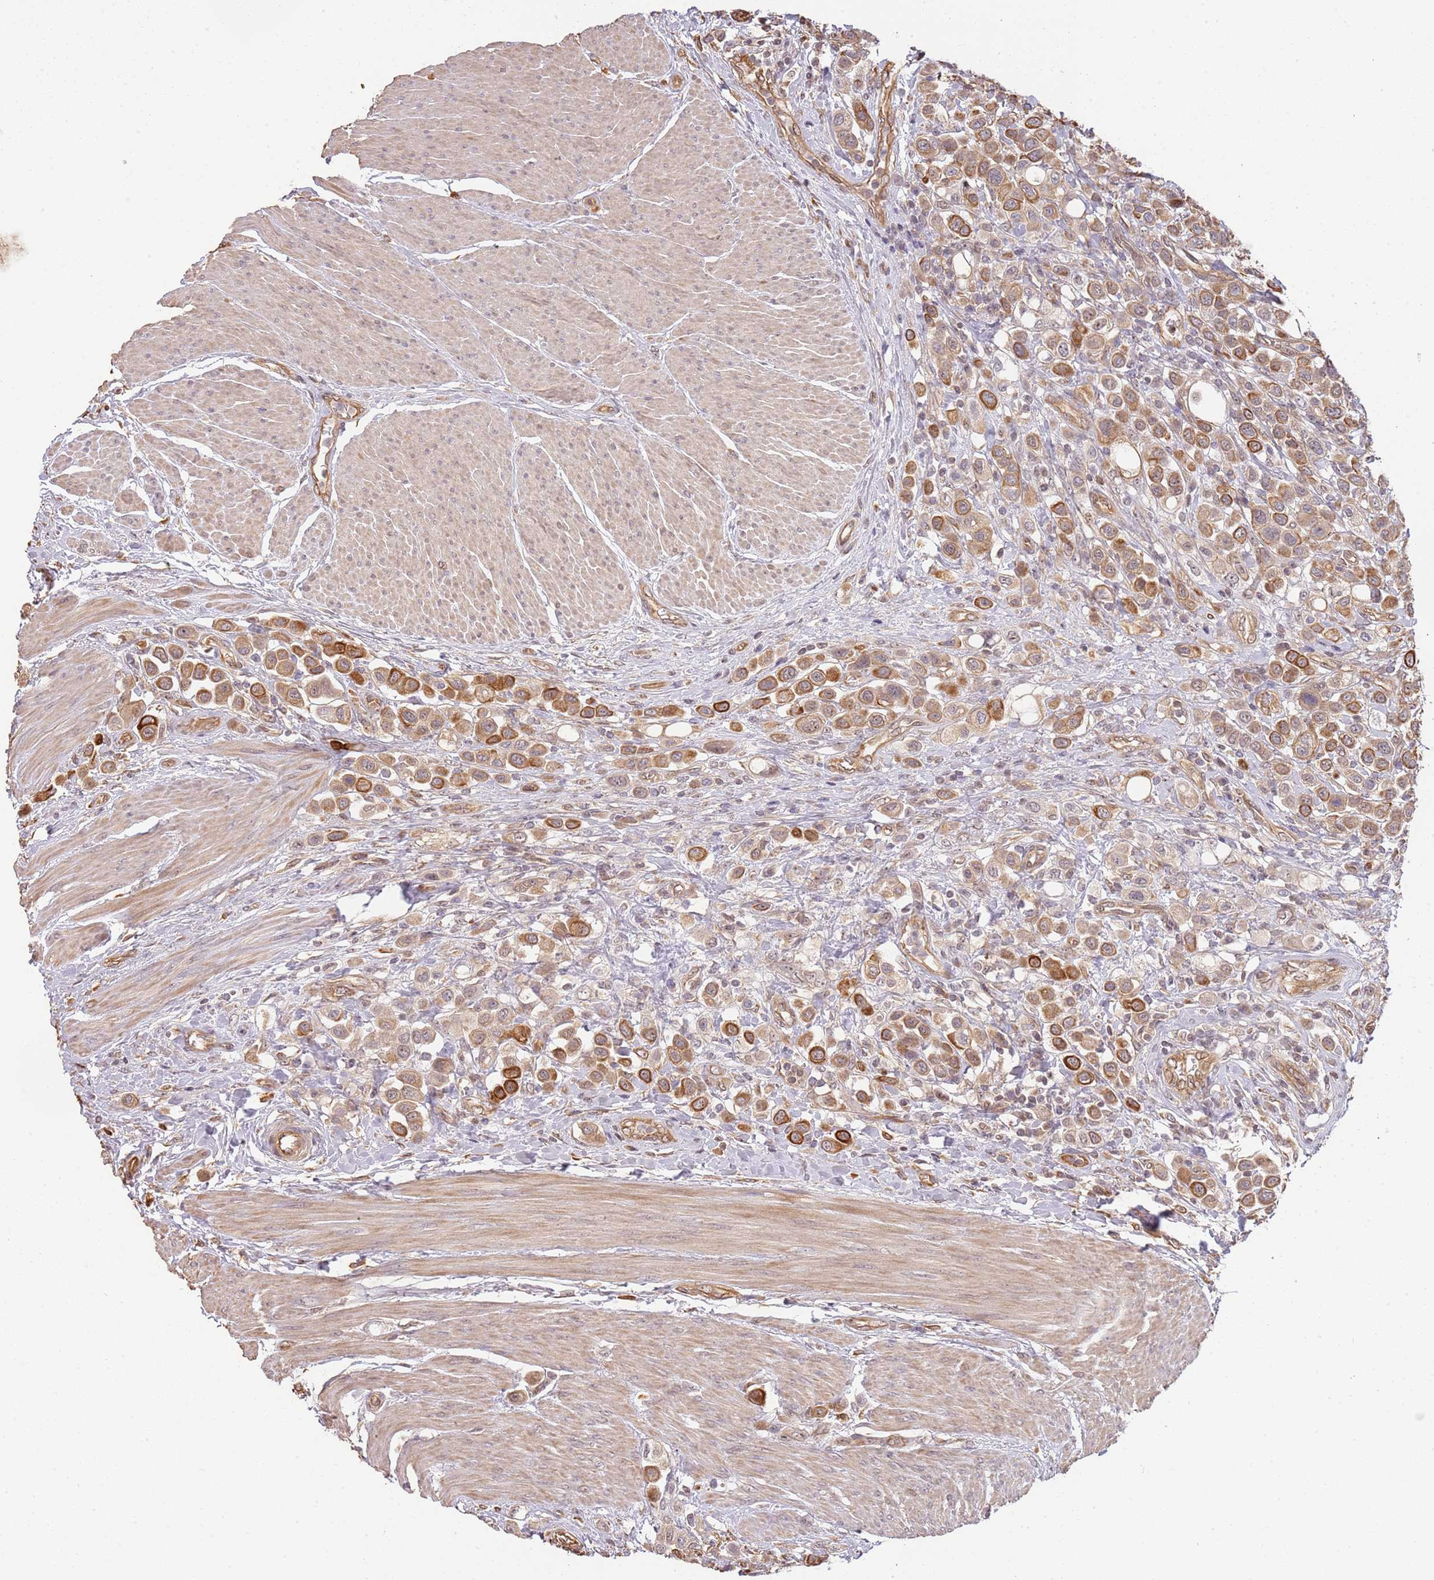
{"staining": {"intensity": "moderate", "quantity": ">75%", "location": "cytoplasmic/membranous"}, "tissue": "urothelial cancer", "cell_type": "Tumor cells", "image_type": "cancer", "snomed": [{"axis": "morphology", "description": "Urothelial carcinoma, High grade"}, {"axis": "topography", "description": "Urinary bladder"}], "caption": "Approximately >75% of tumor cells in human urothelial cancer show moderate cytoplasmic/membranous protein staining as visualized by brown immunohistochemical staining.", "gene": "SURF2", "patient": {"sex": "male", "age": 50}}